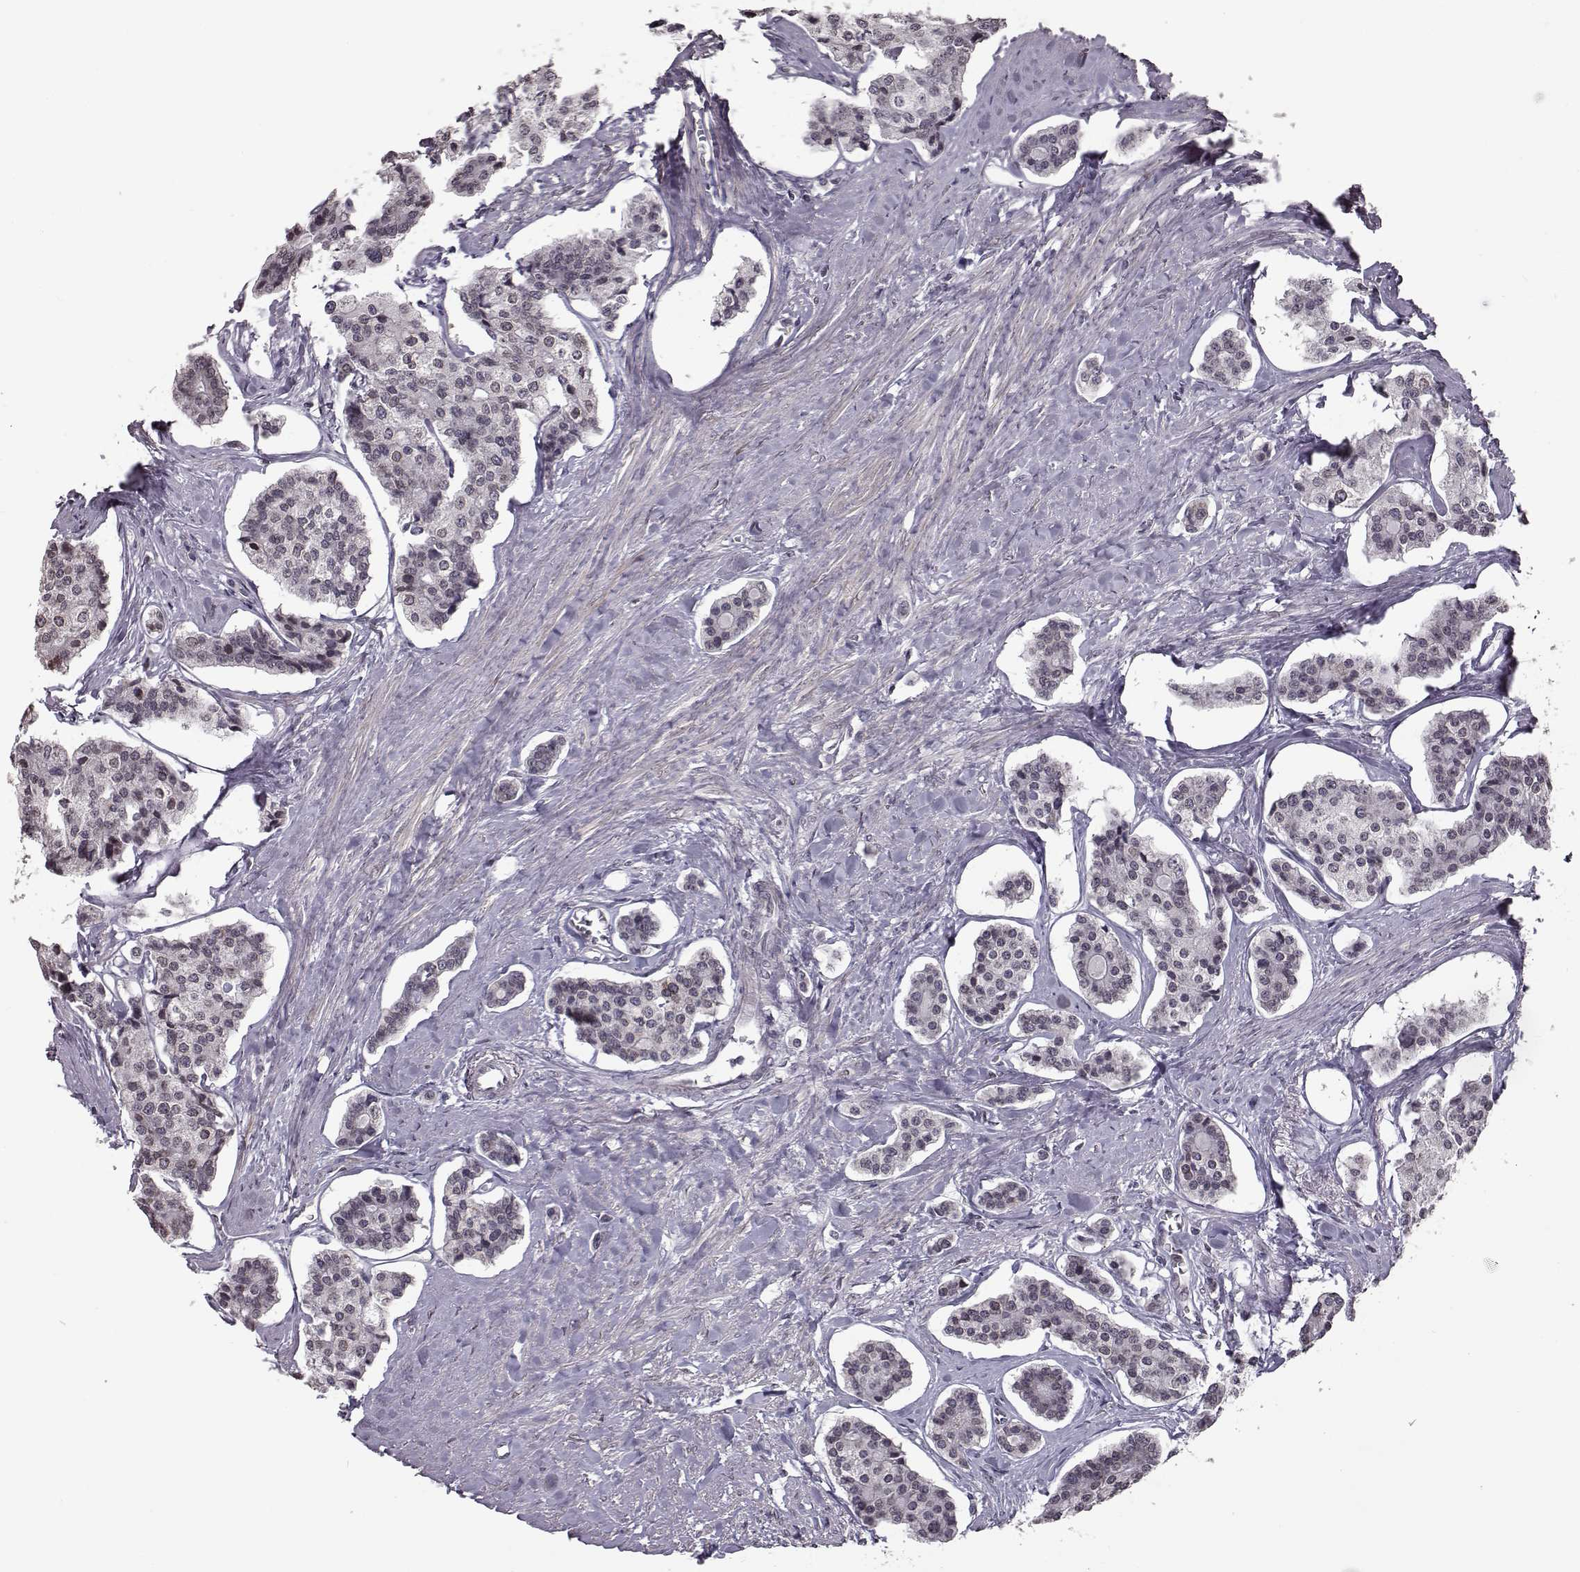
{"staining": {"intensity": "negative", "quantity": "none", "location": "none"}, "tissue": "carcinoid", "cell_type": "Tumor cells", "image_type": "cancer", "snomed": [{"axis": "morphology", "description": "Carcinoid, malignant, NOS"}, {"axis": "topography", "description": "Small intestine"}], "caption": "High magnification brightfield microscopy of carcinoid stained with DAB (3,3'-diaminobenzidine) (brown) and counterstained with hematoxylin (blue): tumor cells show no significant positivity. (DAB IHC, high magnification).", "gene": "NUP37", "patient": {"sex": "female", "age": 65}}